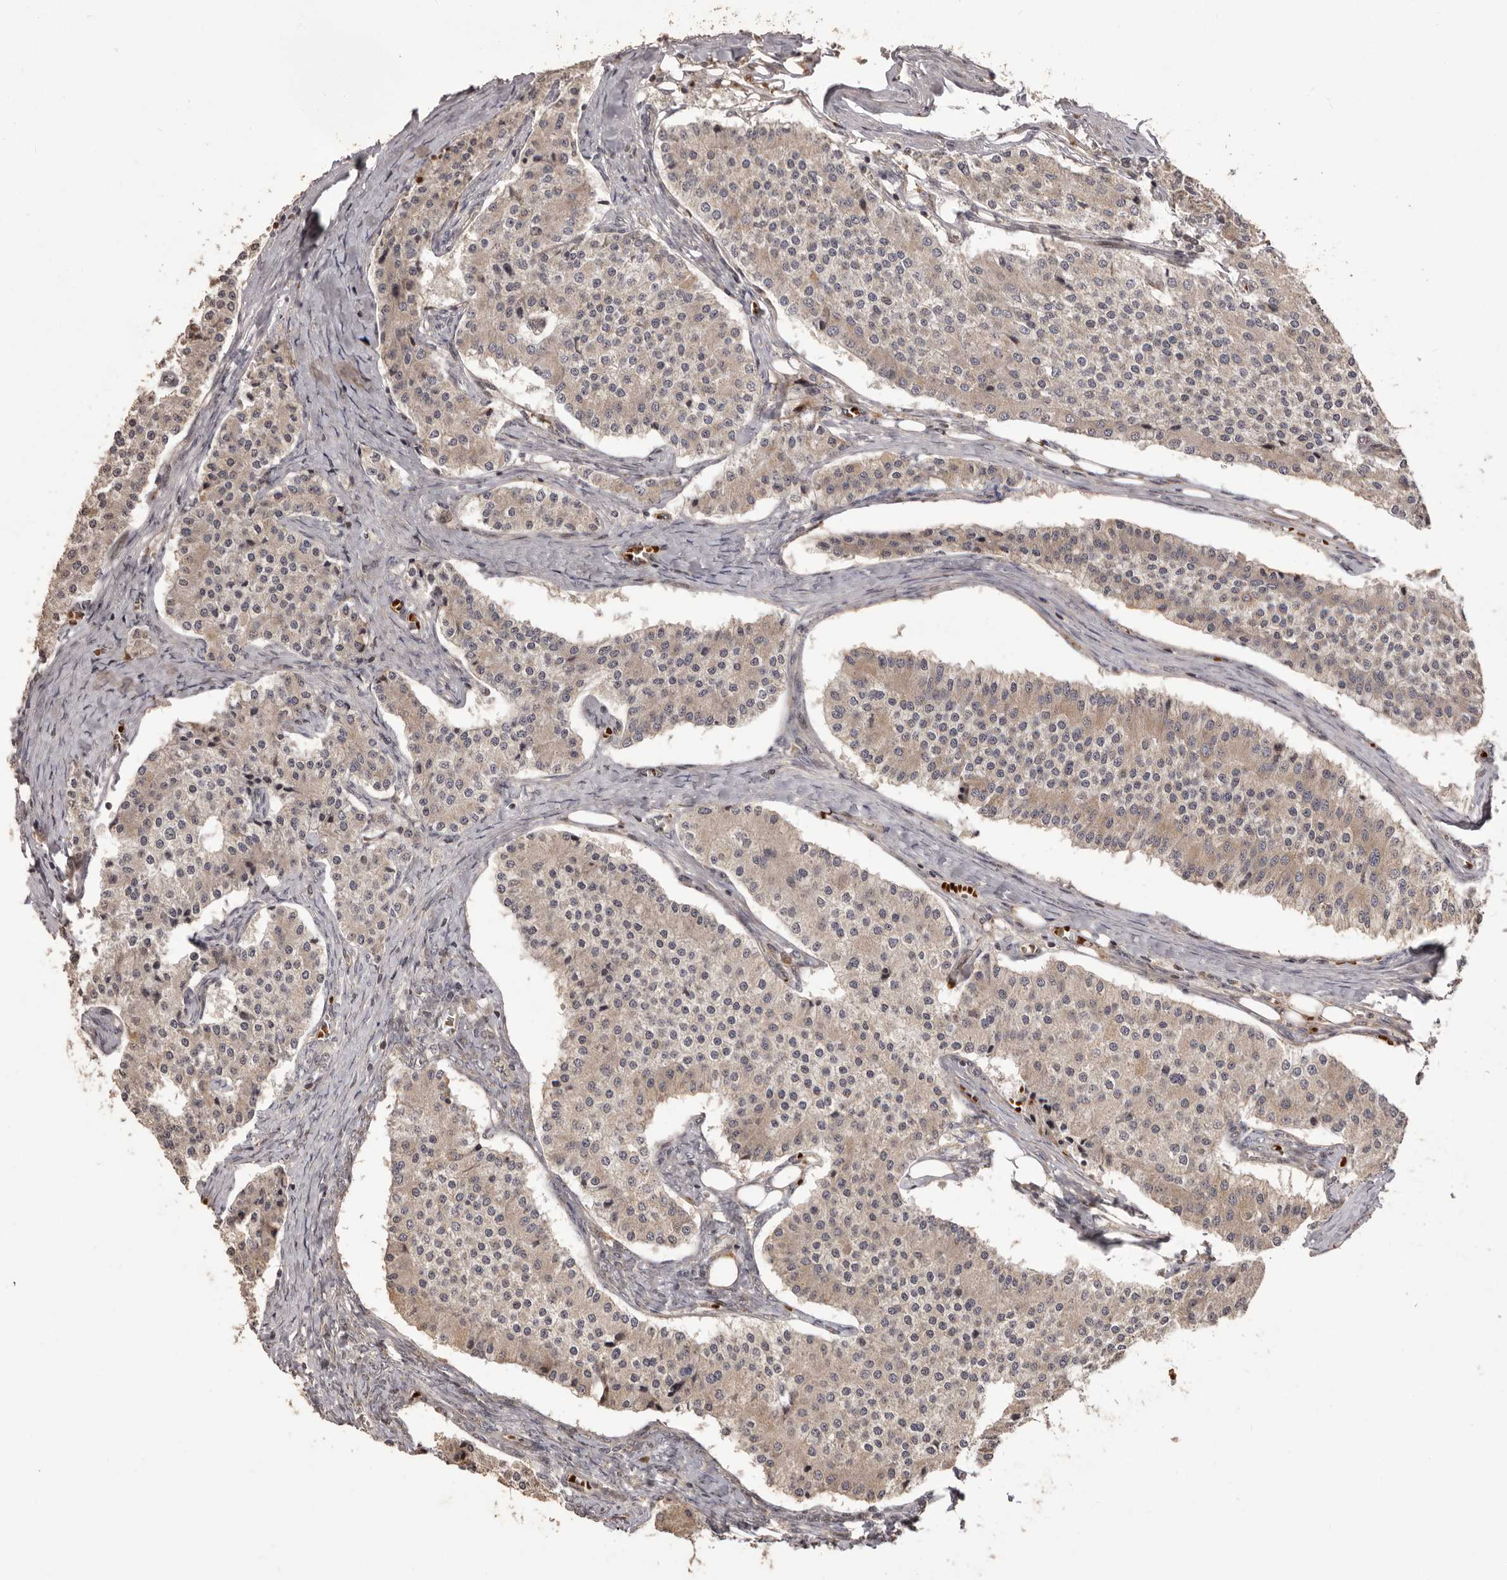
{"staining": {"intensity": "weak", "quantity": ">75%", "location": "cytoplasmic/membranous"}, "tissue": "carcinoid", "cell_type": "Tumor cells", "image_type": "cancer", "snomed": [{"axis": "morphology", "description": "Carcinoid, malignant, NOS"}, {"axis": "topography", "description": "Colon"}], "caption": "A low amount of weak cytoplasmic/membranous positivity is present in approximately >75% of tumor cells in carcinoid tissue.", "gene": "QRSL1", "patient": {"sex": "female", "age": 52}}